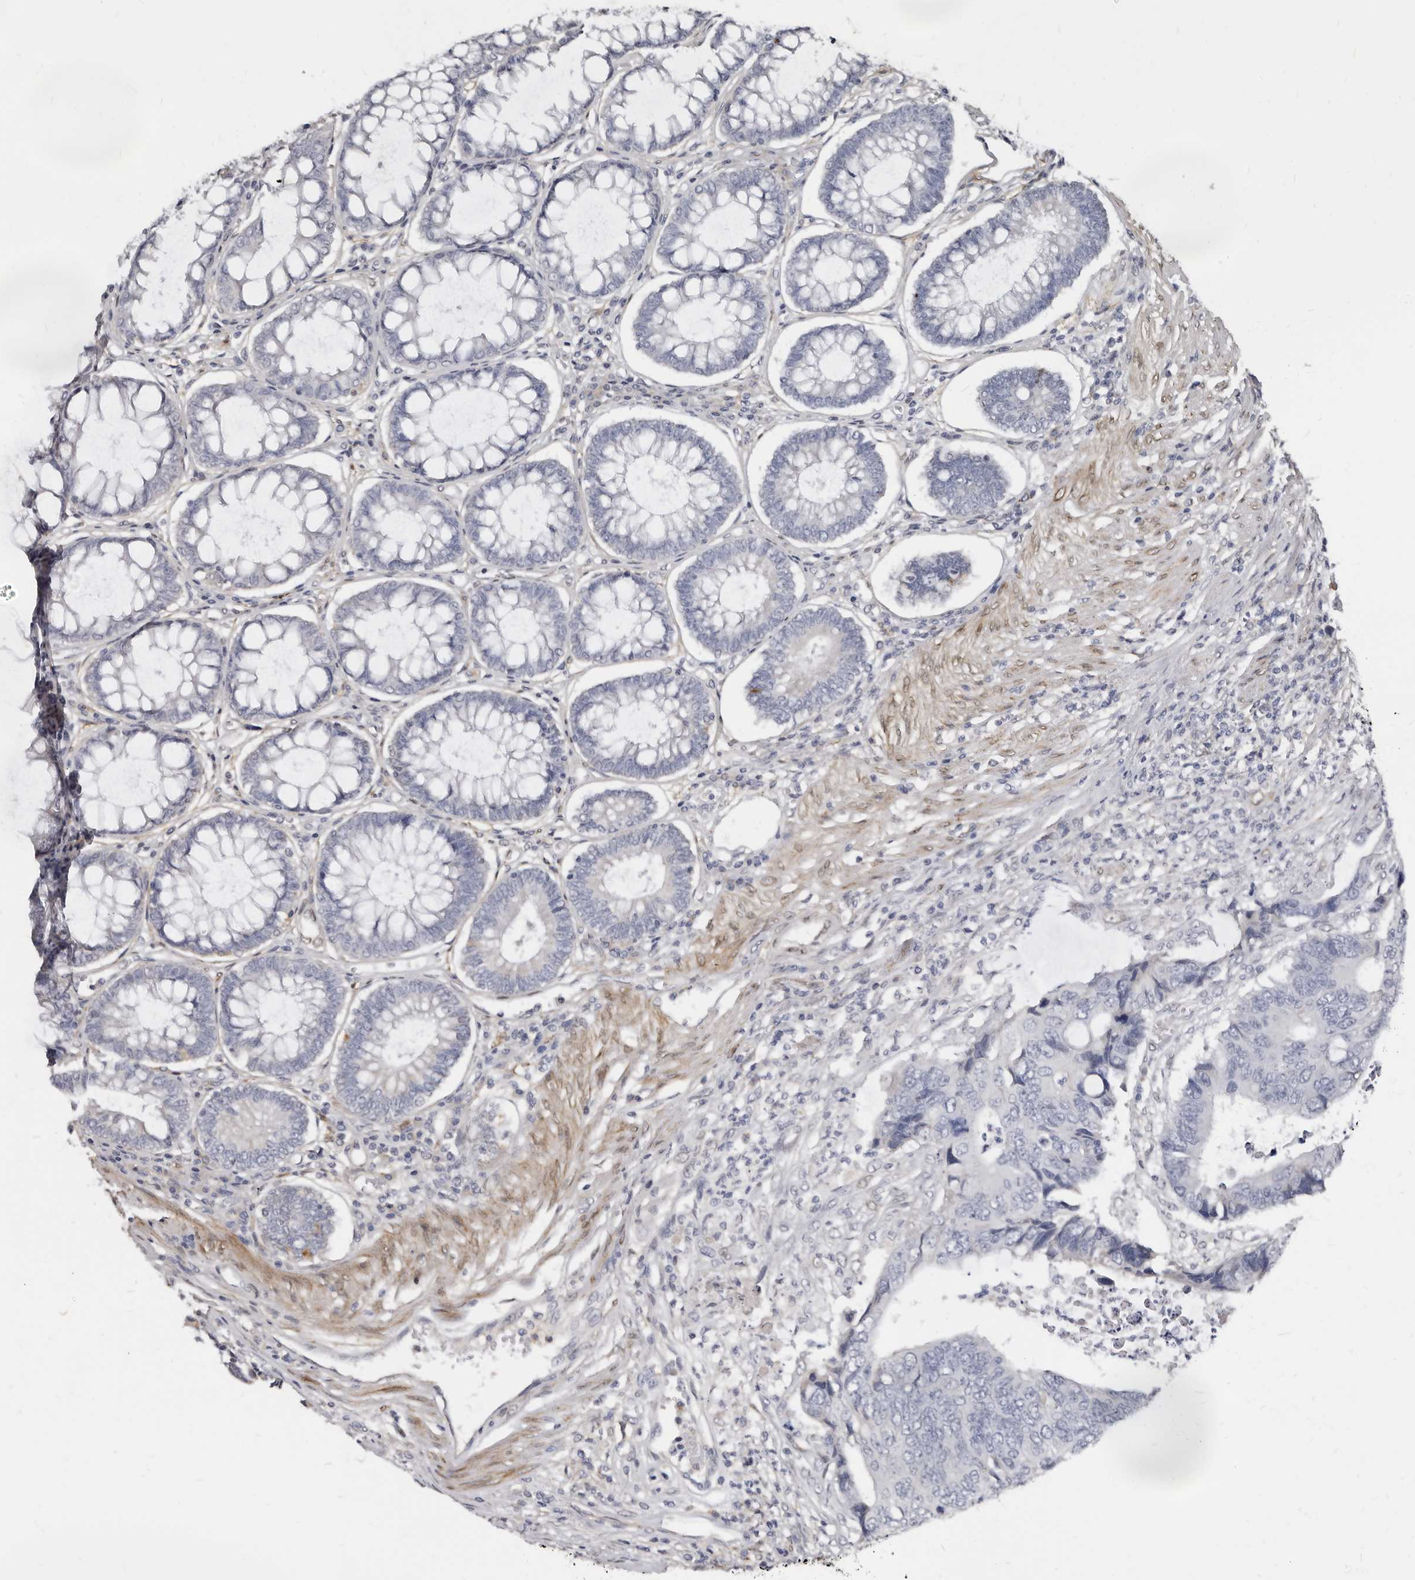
{"staining": {"intensity": "negative", "quantity": "none", "location": "none"}, "tissue": "colorectal cancer", "cell_type": "Tumor cells", "image_type": "cancer", "snomed": [{"axis": "morphology", "description": "Adenocarcinoma, NOS"}, {"axis": "topography", "description": "Rectum"}], "caption": "Protein analysis of colorectal cancer (adenocarcinoma) demonstrates no significant positivity in tumor cells.", "gene": "MRGPRF", "patient": {"sex": "male", "age": 84}}